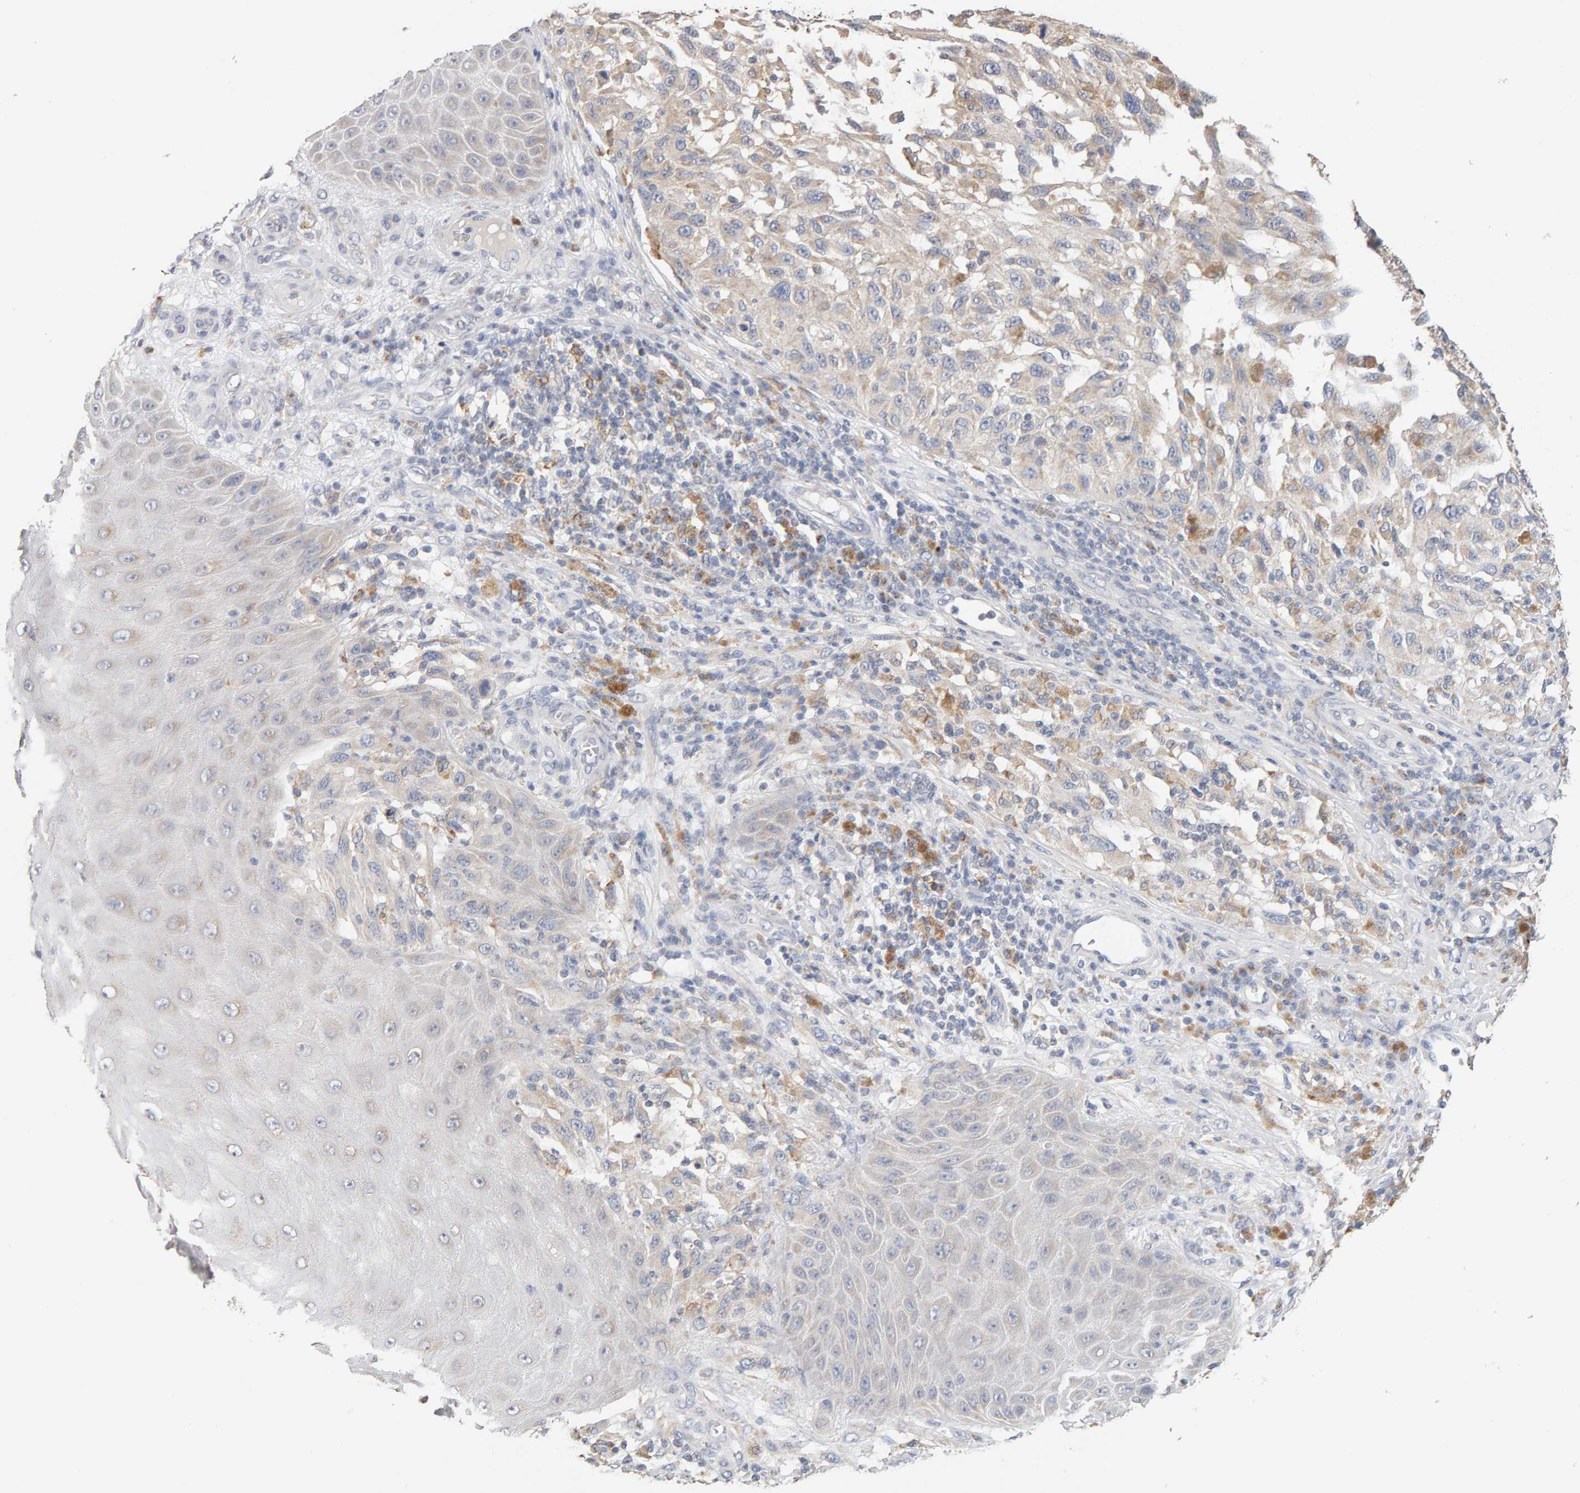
{"staining": {"intensity": "weak", "quantity": ">75%", "location": "cytoplasmic/membranous"}, "tissue": "melanoma", "cell_type": "Tumor cells", "image_type": "cancer", "snomed": [{"axis": "morphology", "description": "Malignant melanoma, NOS"}, {"axis": "topography", "description": "Skin"}], "caption": "Immunohistochemical staining of human melanoma demonstrates weak cytoplasmic/membranous protein staining in approximately >75% of tumor cells.", "gene": "SGPL1", "patient": {"sex": "female", "age": 73}}